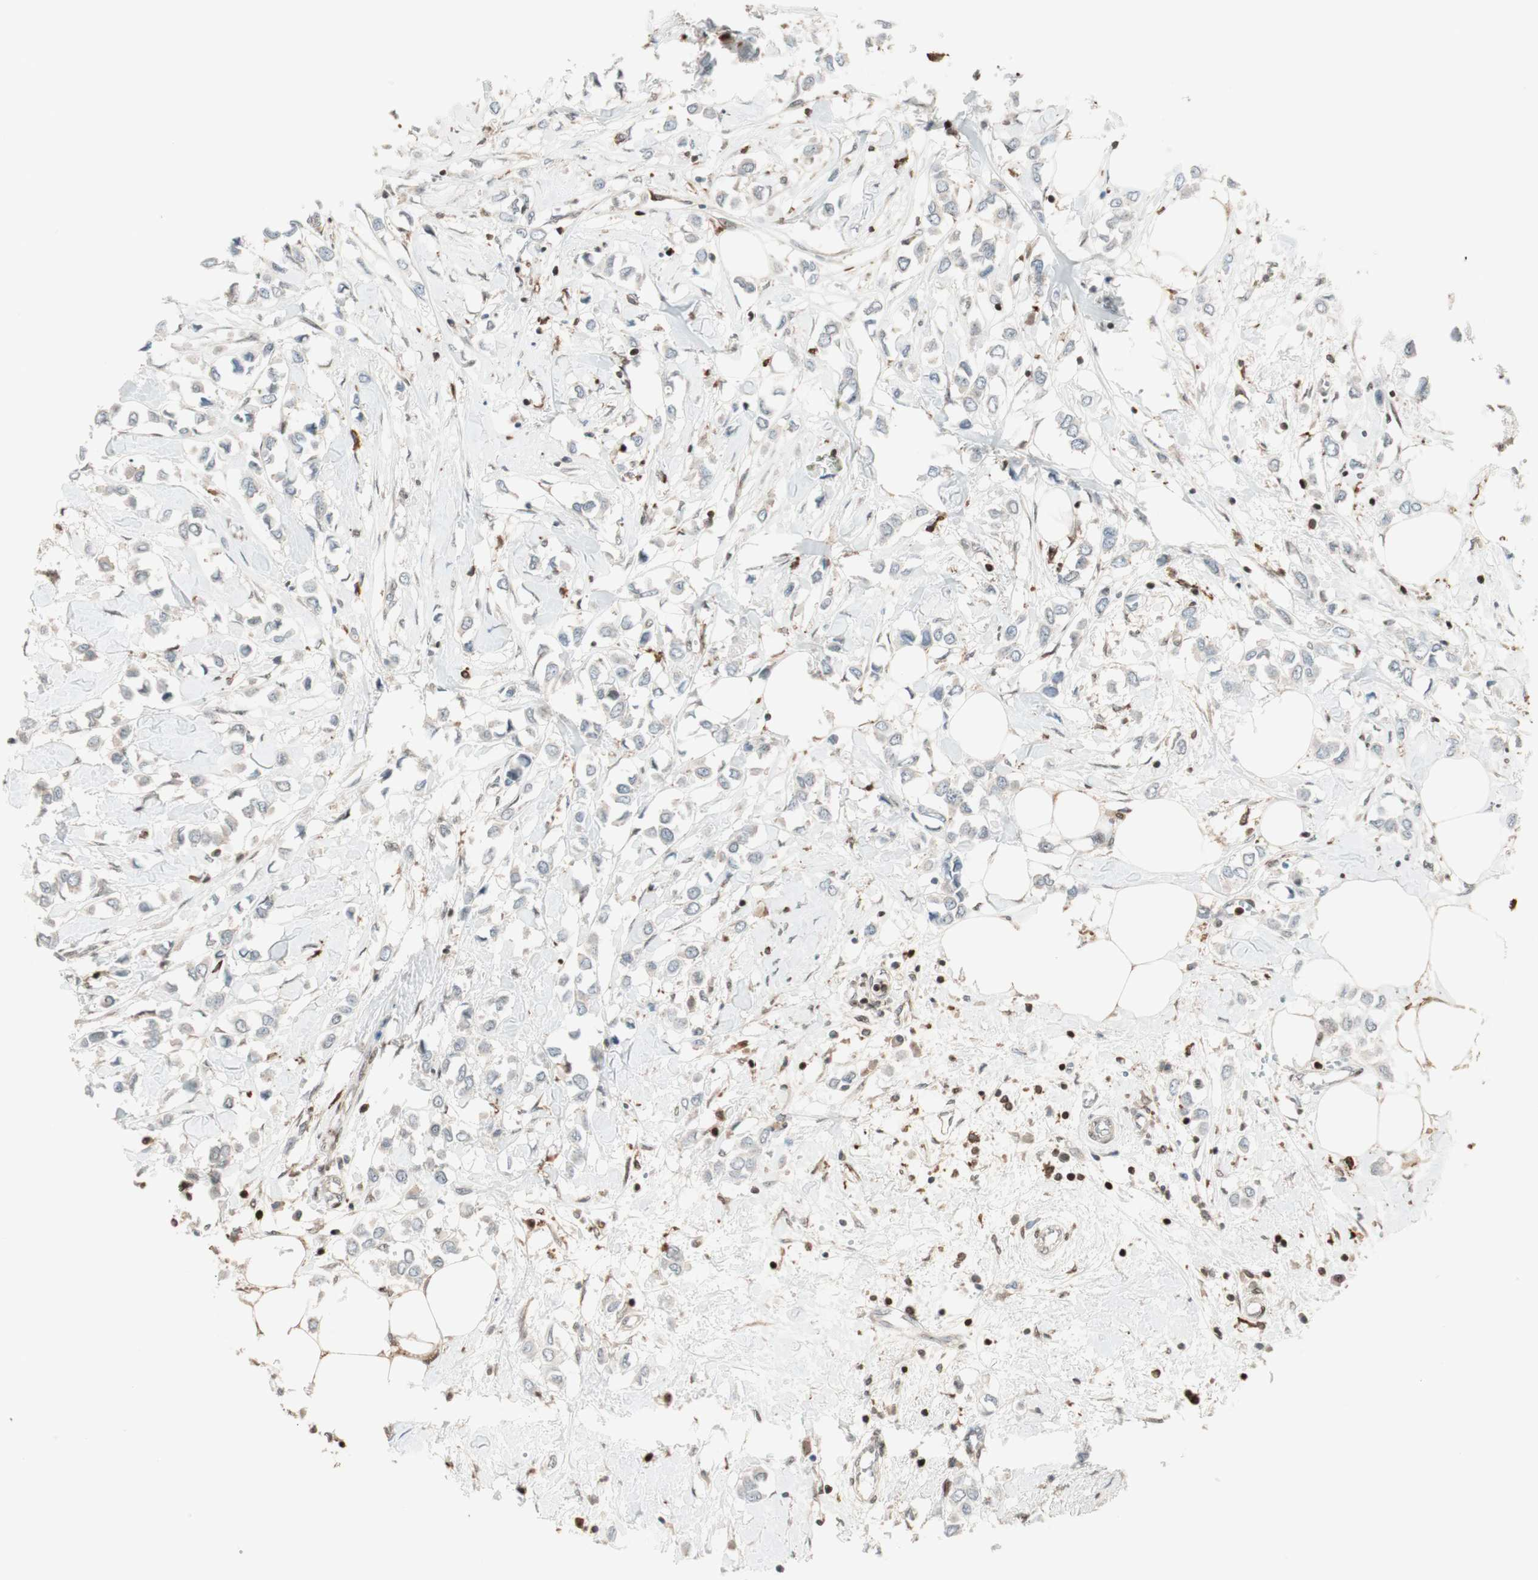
{"staining": {"intensity": "weak", "quantity": "25%-75%", "location": "cytoplasmic/membranous"}, "tissue": "breast cancer", "cell_type": "Tumor cells", "image_type": "cancer", "snomed": [{"axis": "morphology", "description": "Lobular carcinoma"}, {"axis": "topography", "description": "Breast"}], "caption": "Human lobular carcinoma (breast) stained with a protein marker shows weak staining in tumor cells.", "gene": "BIN1", "patient": {"sex": "female", "age": 51}}